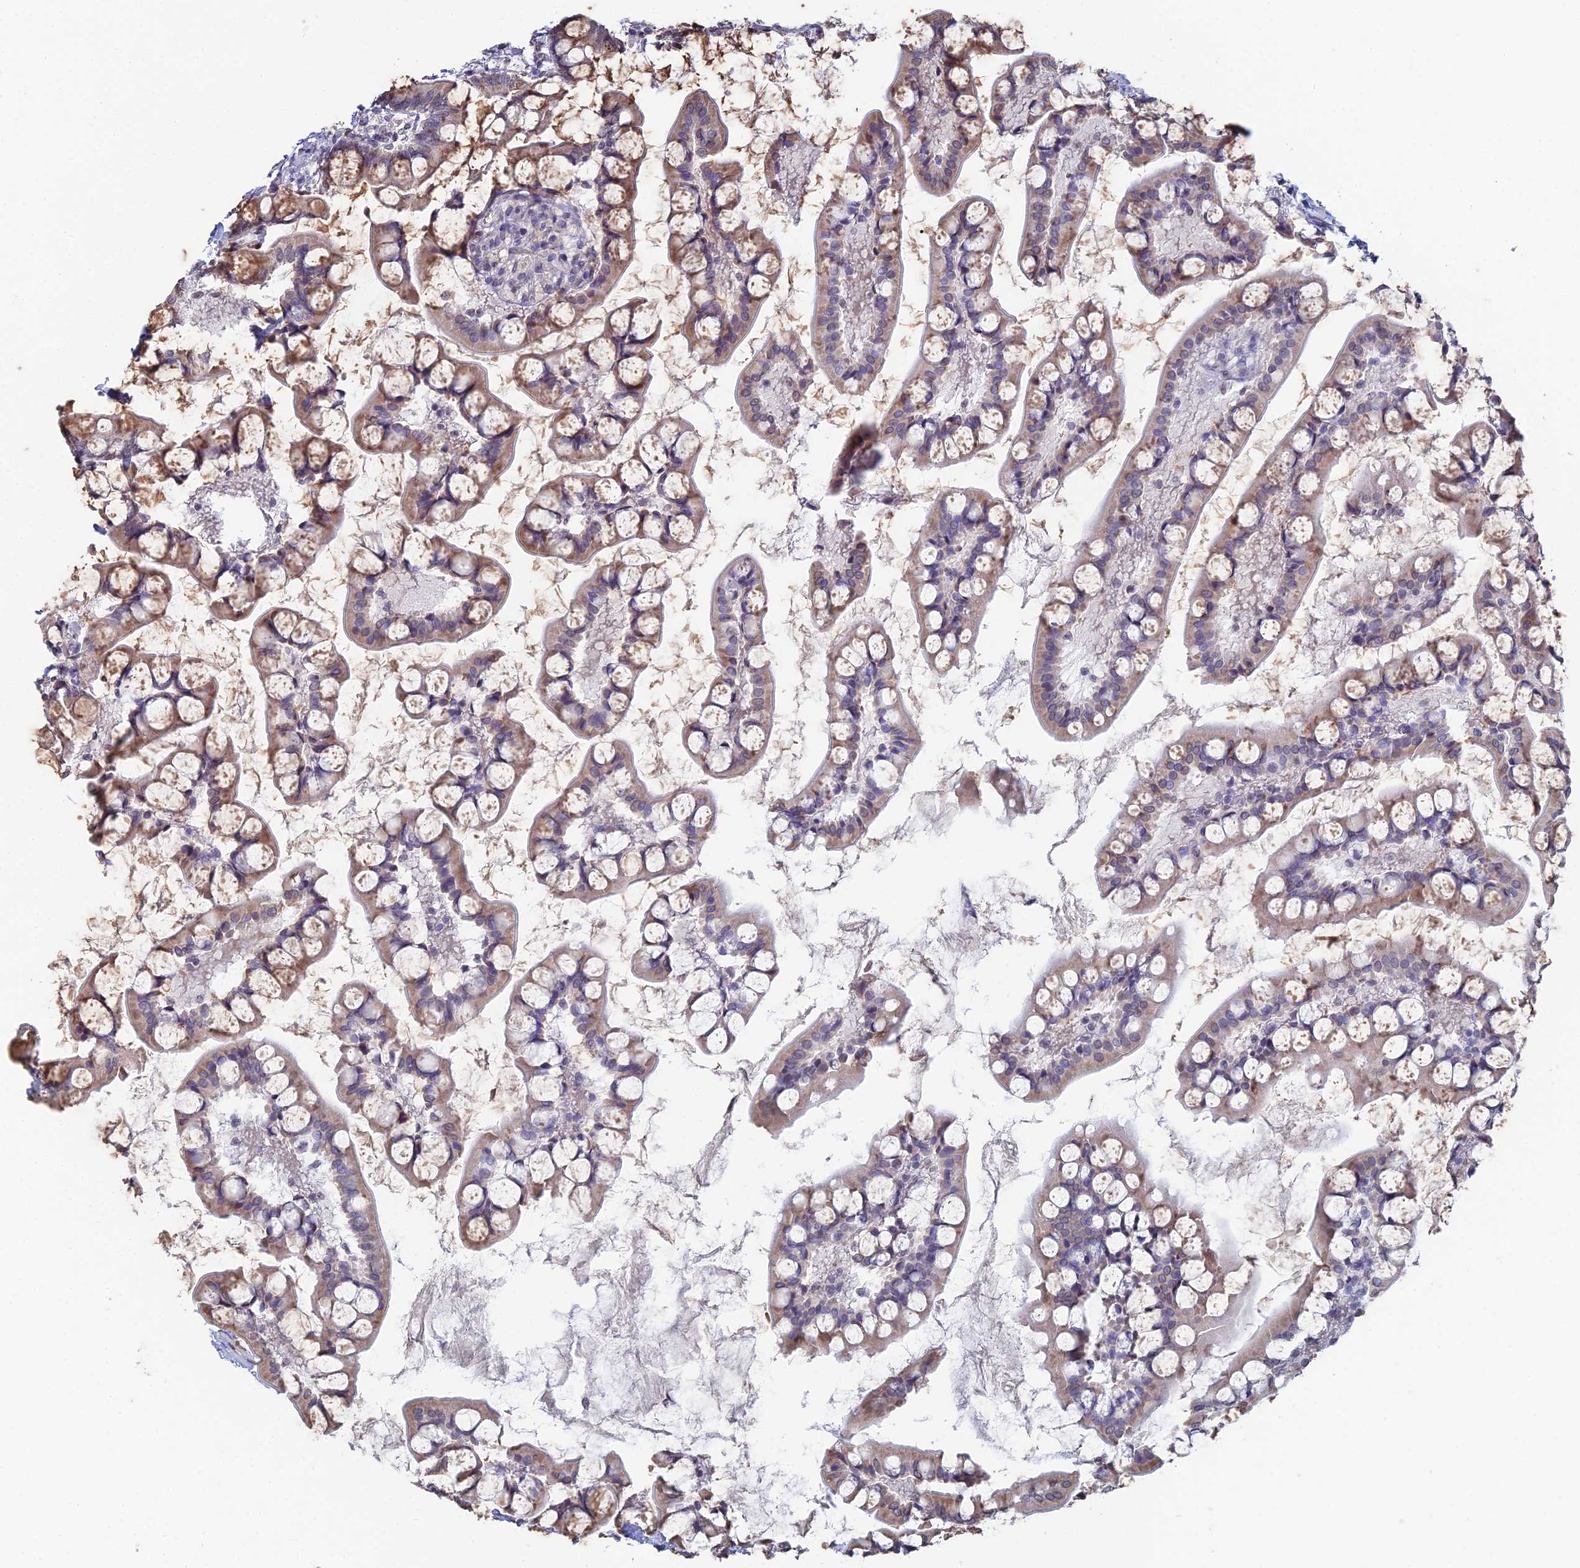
{"staining": {"intensity": "moderate", "quantity": "25%-75%", "location": "cytoplasmic/membranous"}, "tissue": "small intestine", "cell_type": "Glandular cells", "image_type": "normal", "snomed": [{"axis": "morphology", "description": "Normal tissue, NOS"}, {"axis": "topography", "description": "Small intestine"}], "caption": "High-power microscopy captured an immunohistochemistry (IHC) histopathology image of benign small intestine, revealing moderate cytoplasmic/membranous positivity in approximately 25%-75% of glandular cells.", "gene": "PRR22", "patient": {"sex": "male", "age": 52}}